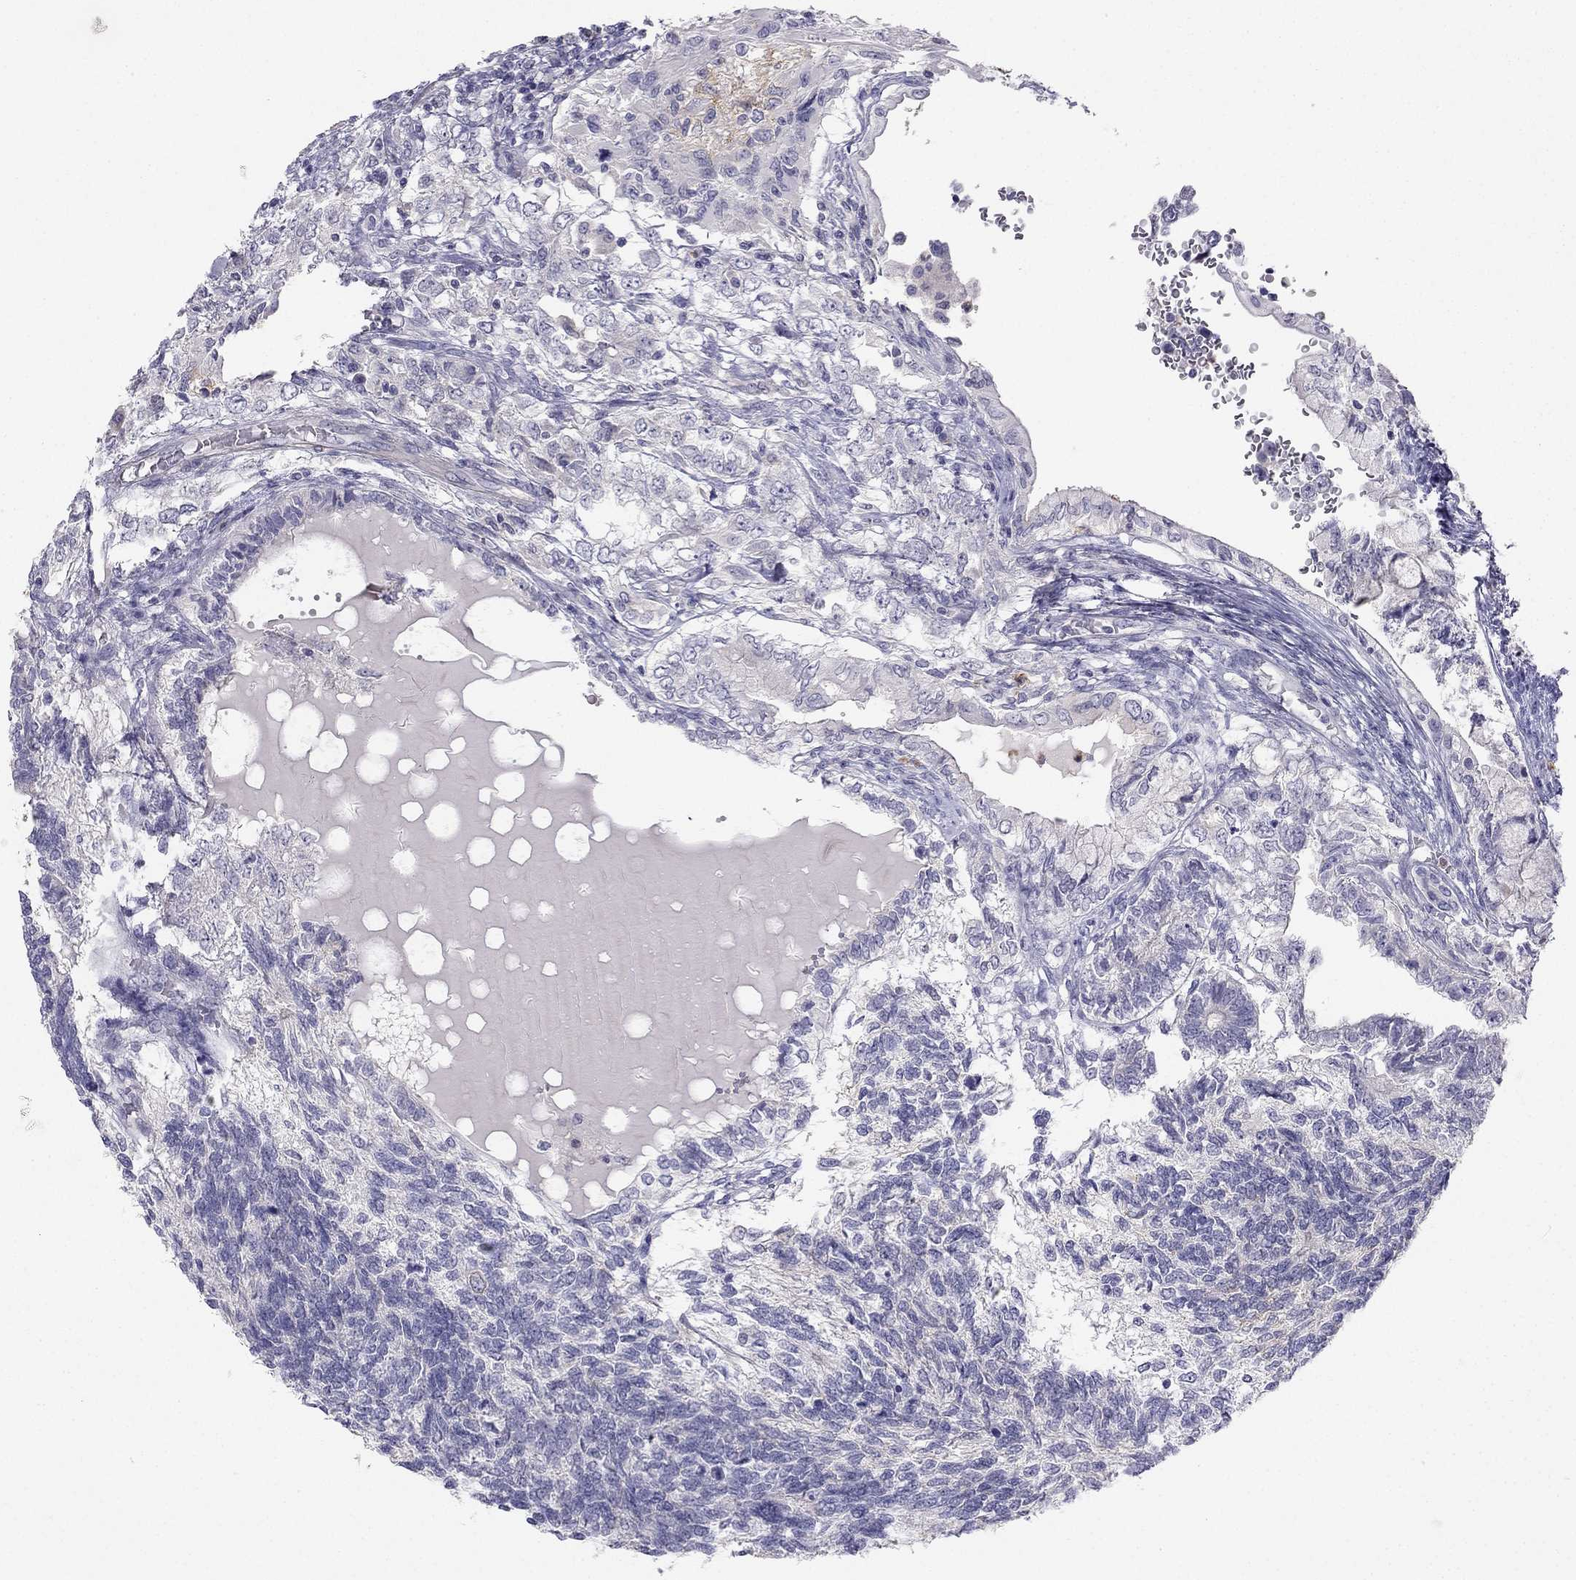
{"staining": {"intensity": "negative", "quantity": "none", "location": "none"}, "tissue": "testis cancer", "cell_type": "Tumor cells", "image_type": "cancer", "snomed": [{"axis": "morphology", "description": "Seminoma, NOS"}, {"axis": "morphology", "description": "Carcinoma, Embryonal, NOS"}, {"axis": "topography", "description": "Testis"}], "caption": "An image of embryonal carcinoma (testis) stained for a protein exhibits no brown staining in tumor cells.", "gene": "C16orf89", "patient": {"sex": "male", "age": 41}}